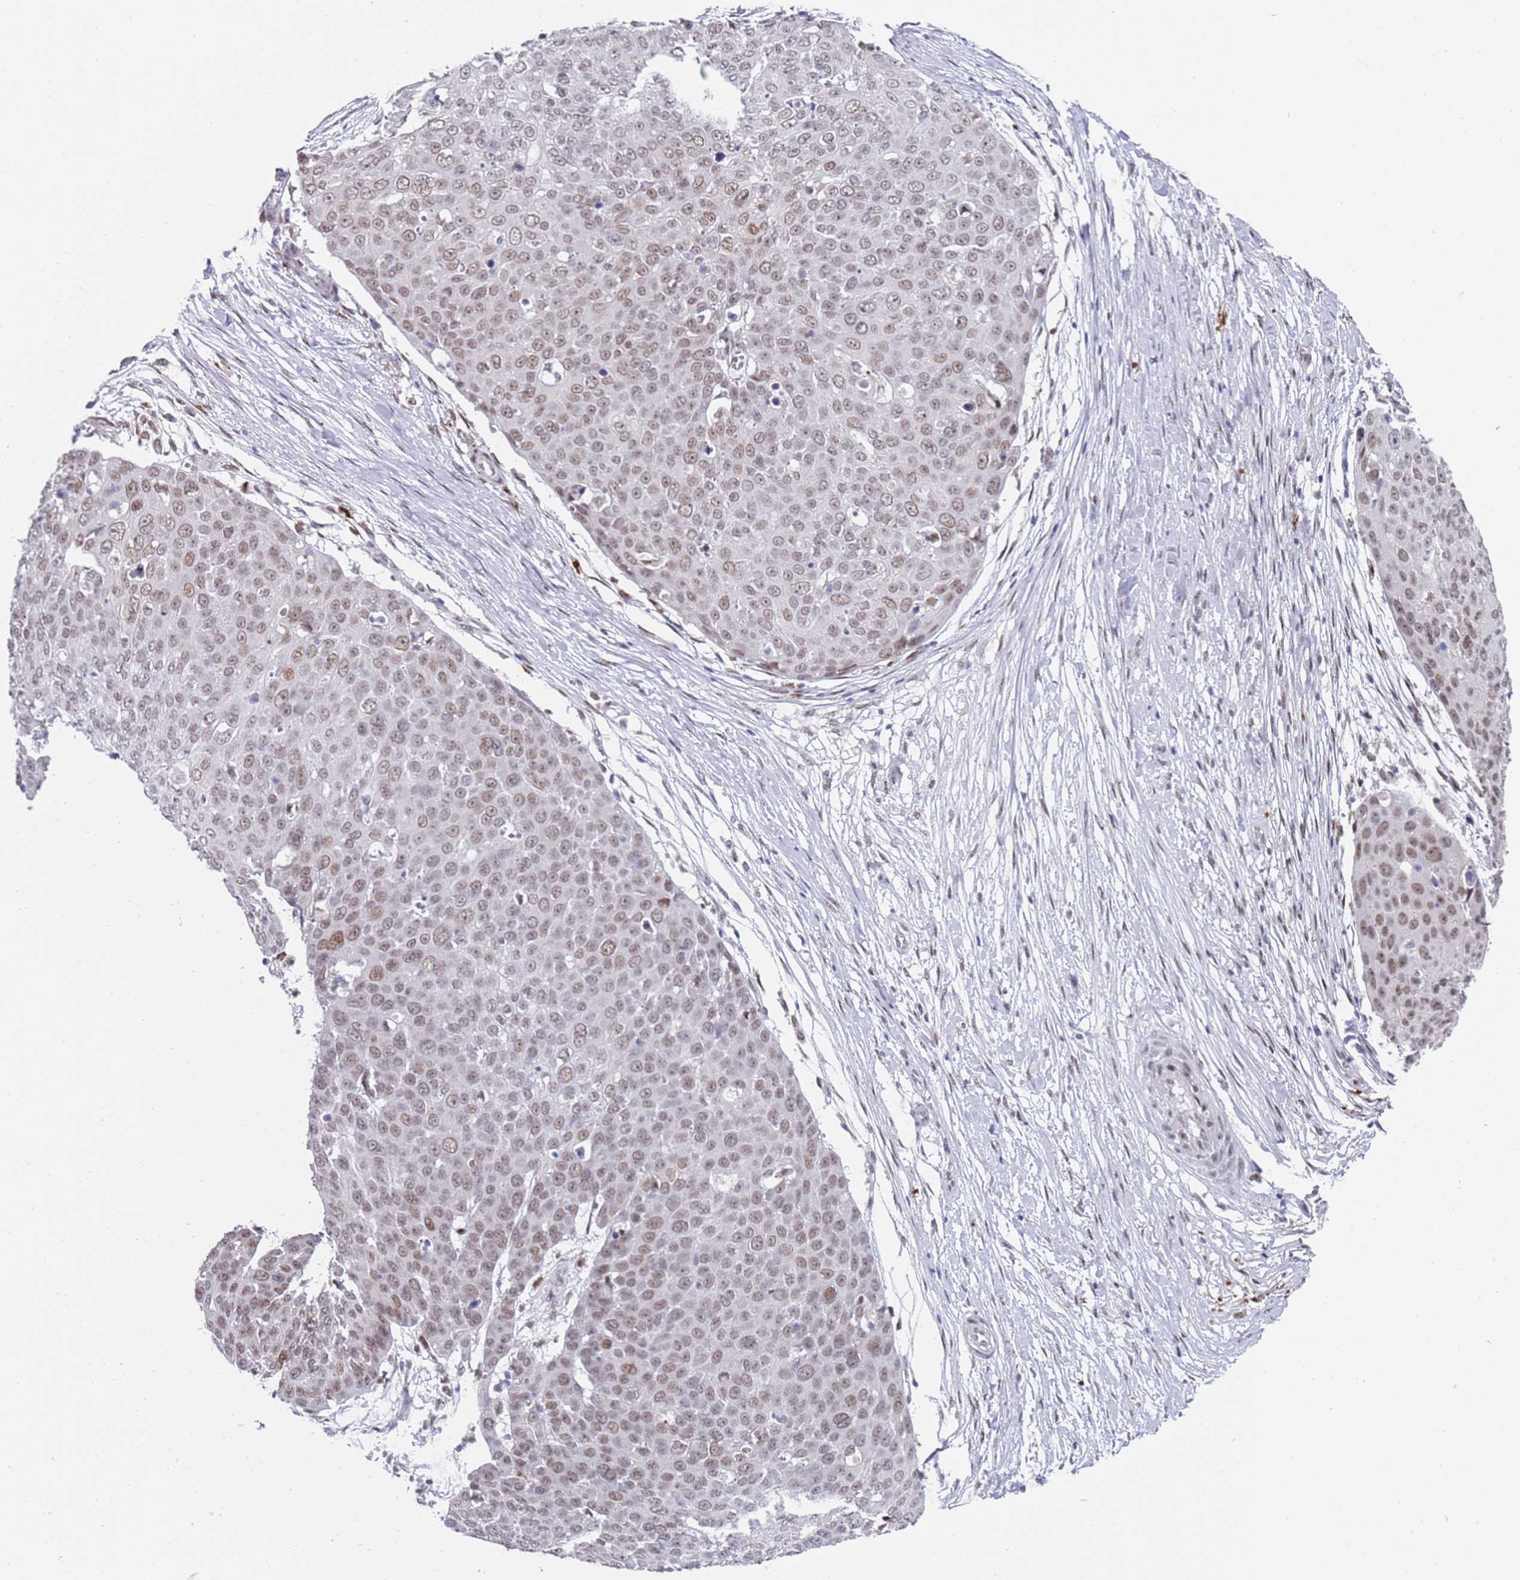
{"staining": {"intensity": "moderate", "quantity": ">75%", "location": "nuclear"}, "tissue": "skin cancer", "cell_type": "Tumor cells", "image_type": "cancer", "snomed": [{"axis": "morphology", "description": "Squamous cell carcinoma, NOS"}, {"axis": "topography", "description": "Skin"}], "caption": "Immunohistochemistry (IHC) of human squamous cell carcinoma (skin) exhibits medium levels of moderate nuclear positivity in about >75% of tumor cells. (Brightfield microscopy of DAB IHC at high magnification).", "gene": "COPS6", "patient": {"sex": "male", "age": 71}}